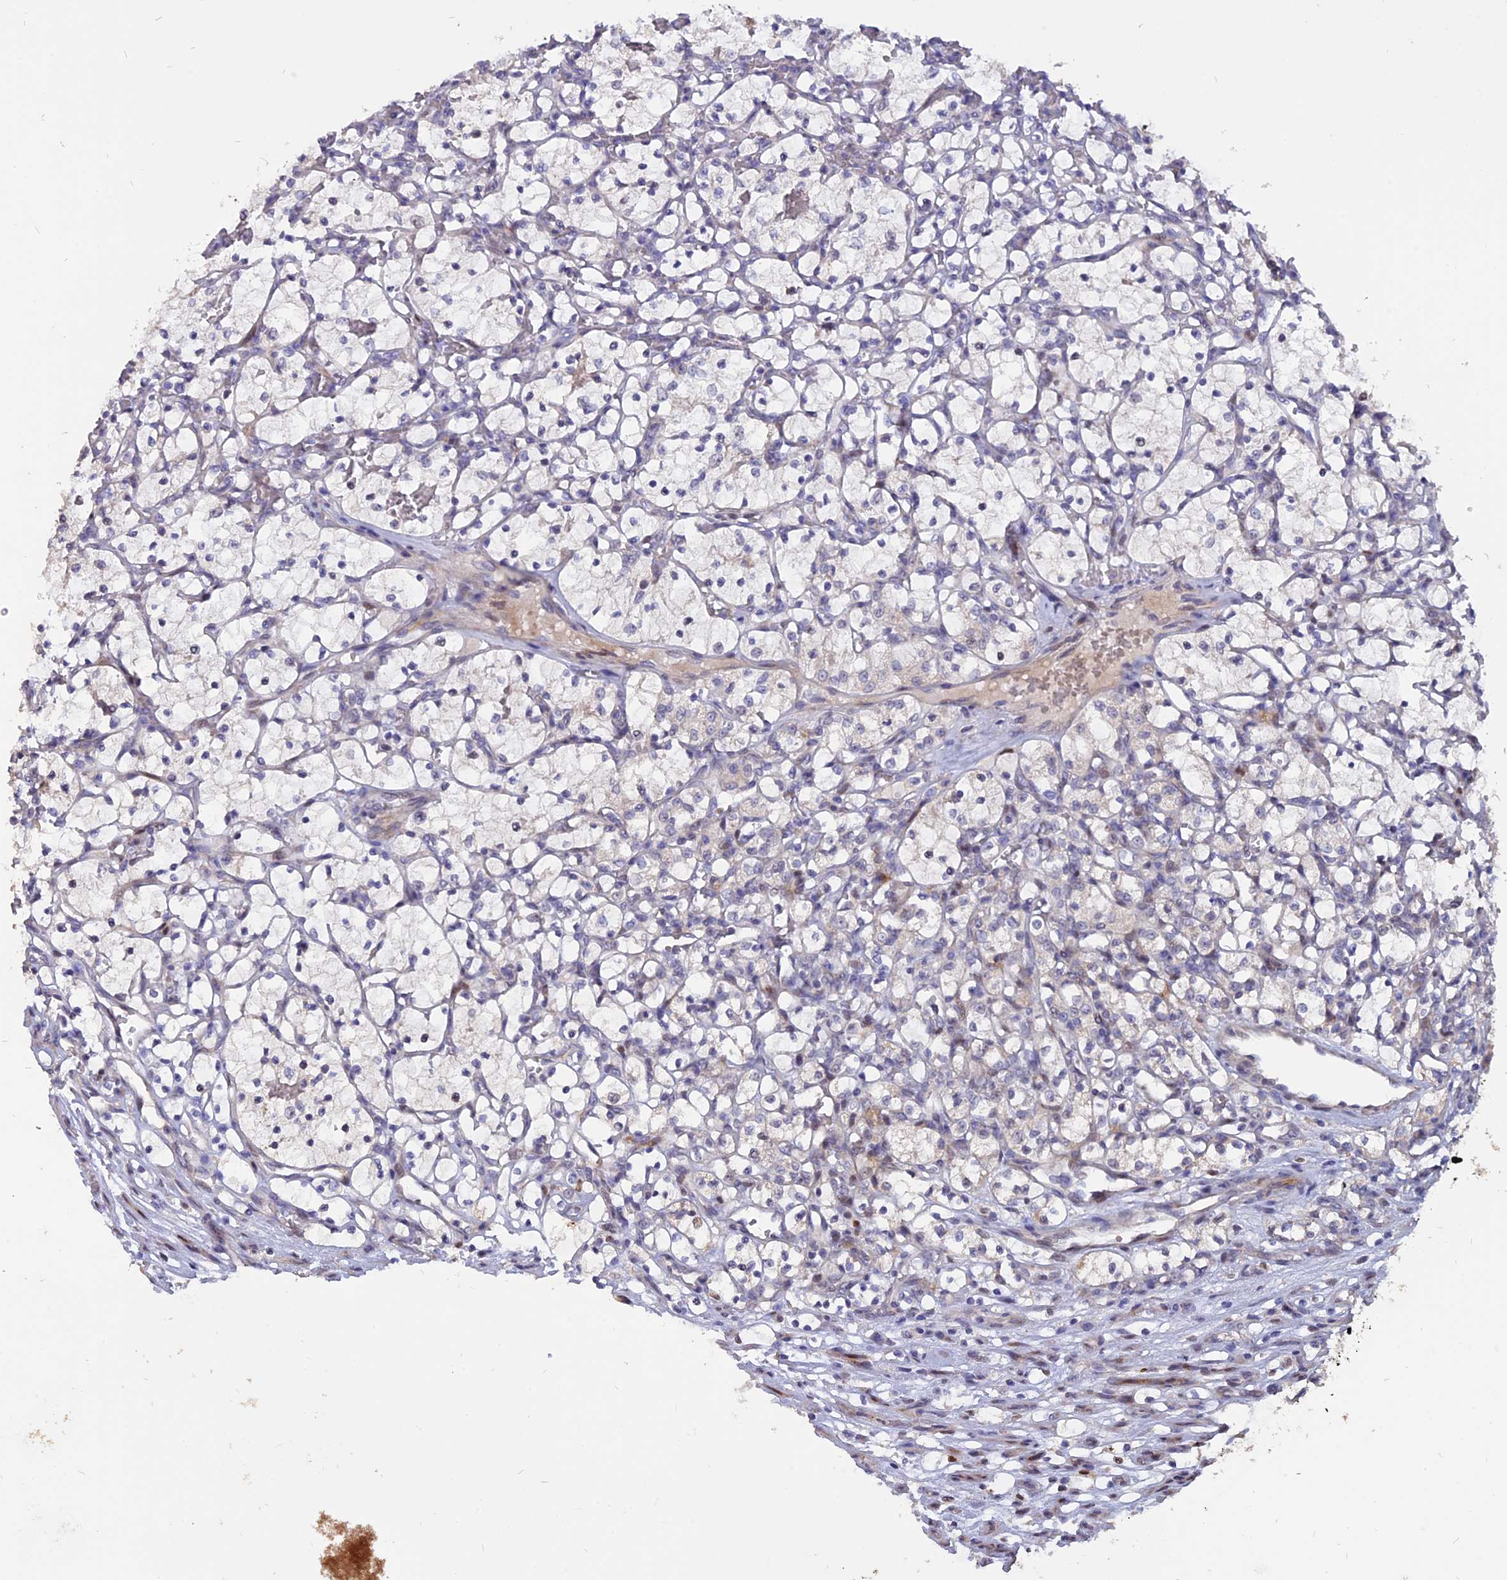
{"staining": {"intensity": "negative", "quantity": "none", "location": "none"}, "tissue": "renal cancer", "cell_type": "Tumor cells", "image_type": "cancer", "snomed": [{"axis": "morphology", "description": "Adenocarcinoma, NOS"}, {"axis": "topography", "description": "Kidney"}], "caption": "An image of adenocarcinoma (renal) stained for a protein exhibits no brown staining in tumor cells. (Stains: DAB immunohistochemistry (IHC) with hematoxylin counter stain, Microscopy: brightfield microscopy at high magnification).", "gene": "TMEM263", "patient": {"sex": "female", "age": 69}}